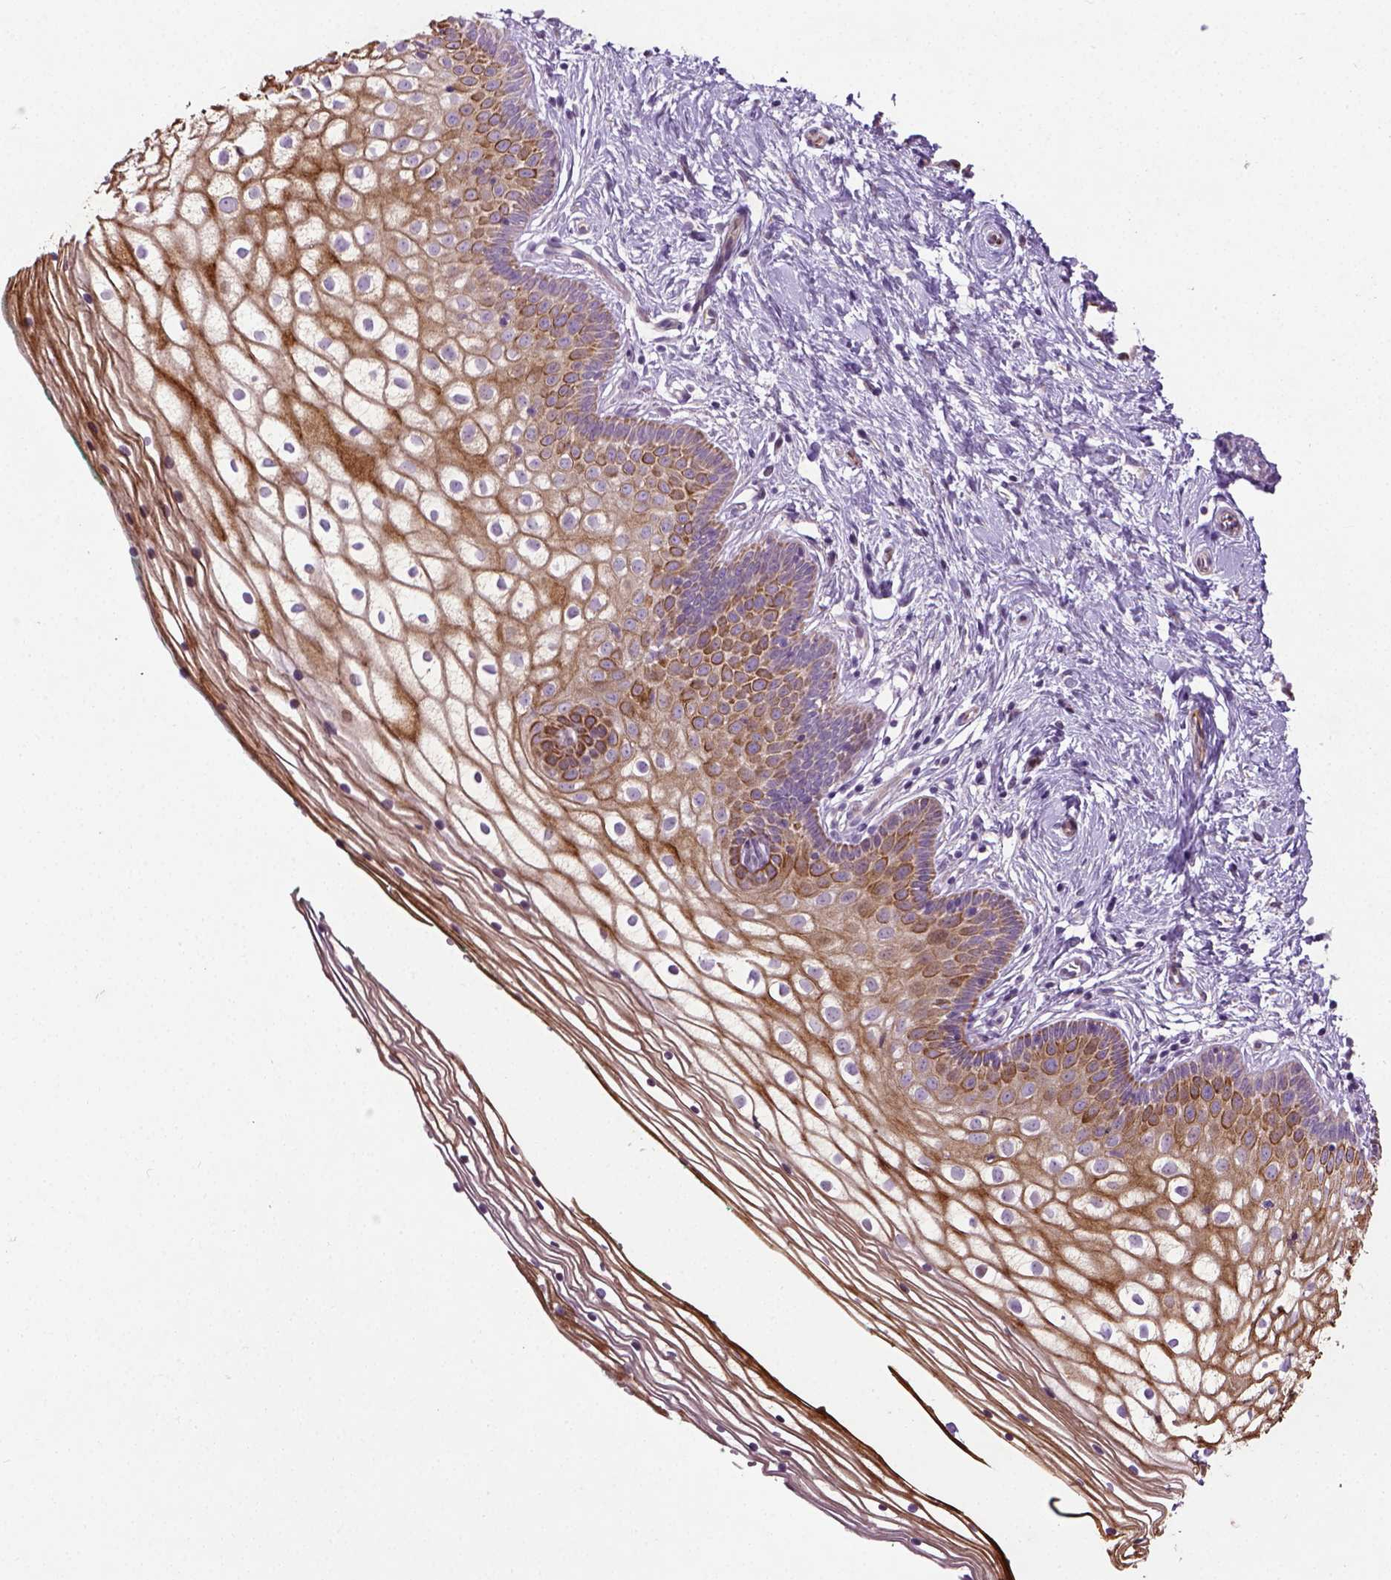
{"staining": {"intensity": "strong", "quantity": "<25%", "location": "cytoplasmic/membranous"}, "tissue": "vagina", "cell_type": "Squamous epithelial cells", "image_type": "normal", "snomed": [{"axis": "morphology", "description": "Normal tissue, NOS"}, {"axis": "topography", "description": "Vagina"}], "caption": "Vagina stained with a brown dye displays strong cytoplasmic/membranous positive expression in approximately <25% of squamous epithelial cells.", "gene": "PKP3", "patient": {"sex": "female", "age": 36}}